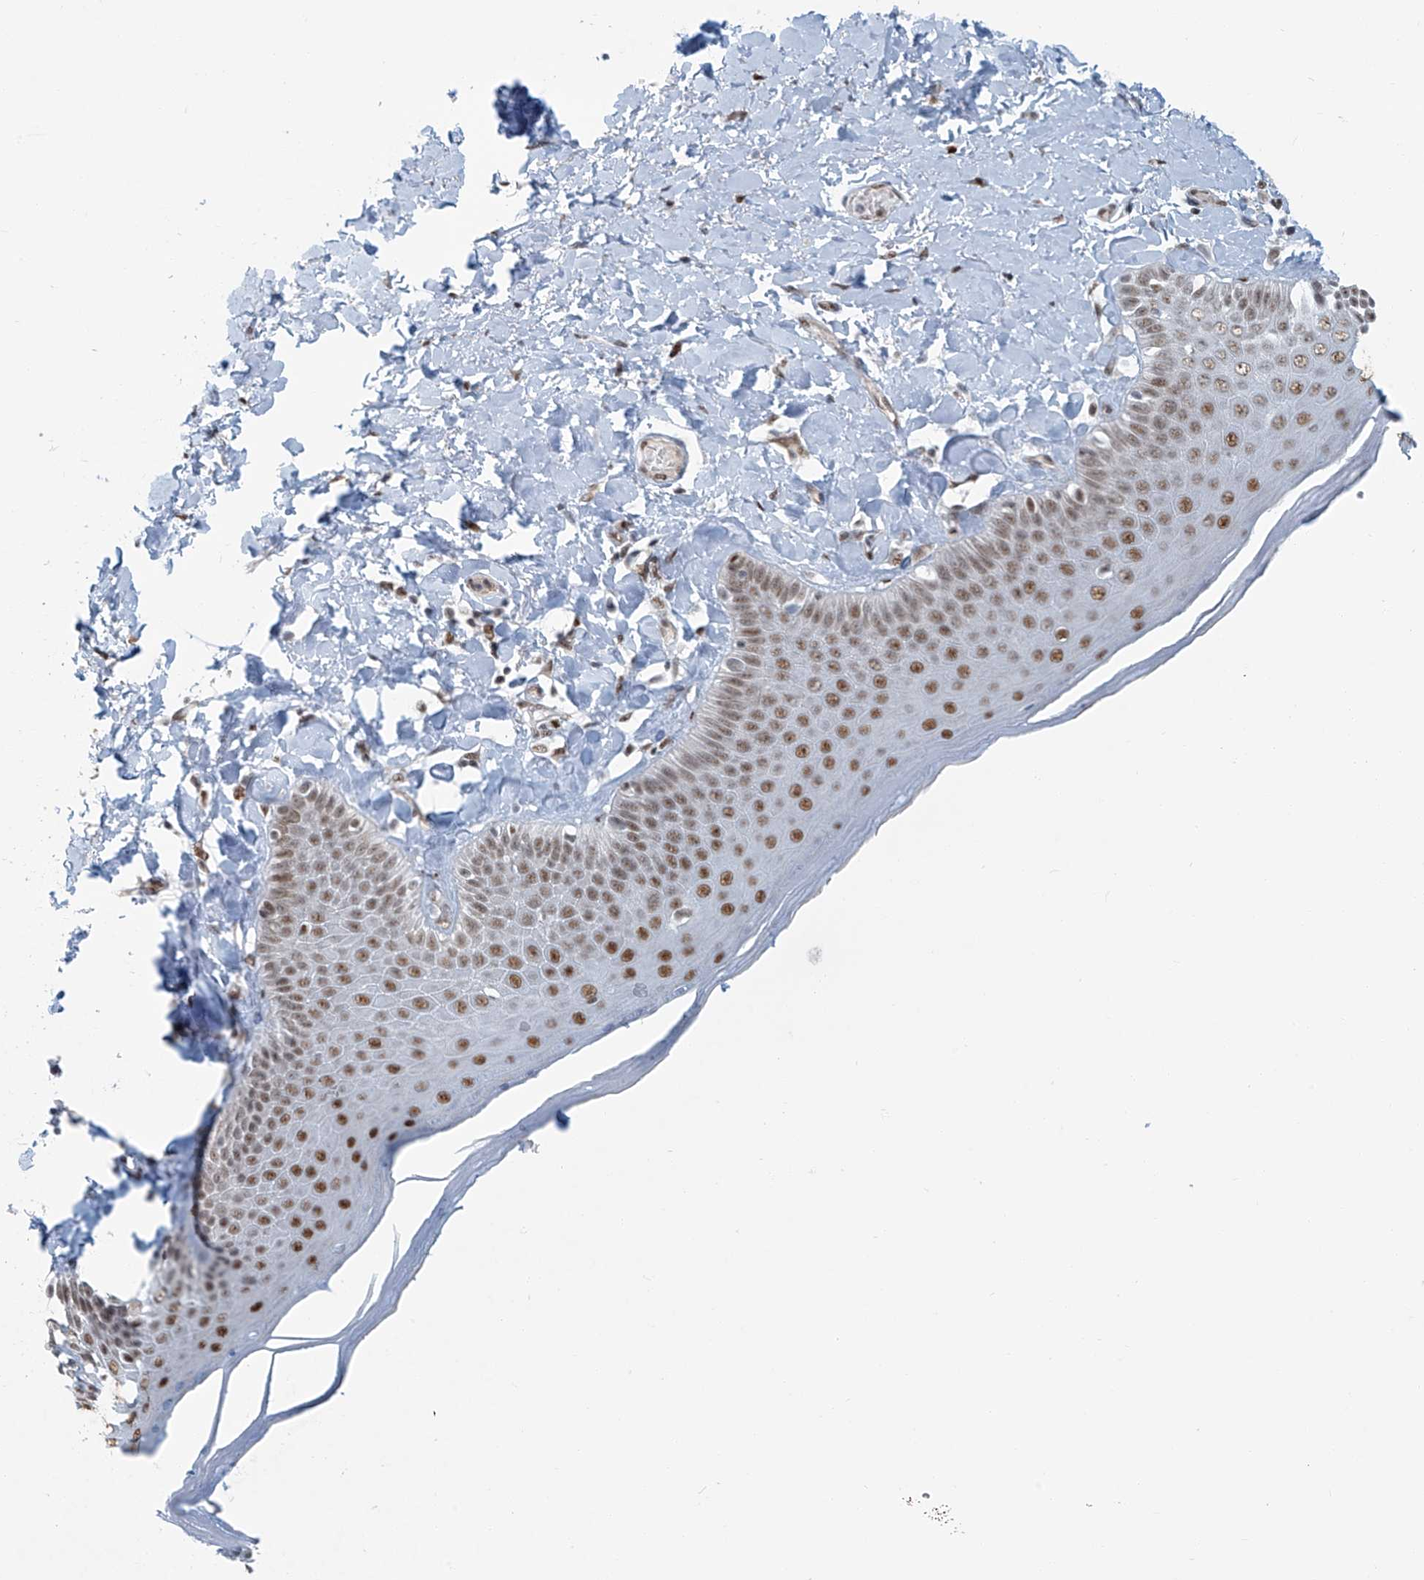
{"staining": {"intensity": "strong", "quantity": ">75%", "location": "nuclear"}, "tissue": "skin", "cell_type": "Epidermal cells", "image_type": "normal", "snomed": [{"axis": "morphology", "description": "Normal tissue, NOS"}, {"axis": "topography", "description": "Anal"}], "caption": "The histopathology image displays immunohistochemical staining of normal skin. There is strong nuclear expression is present in approximately >75% of epidermal cells.", "gene": "ENSG00000257390", "patient": {"sex": "male", "age": 69}}